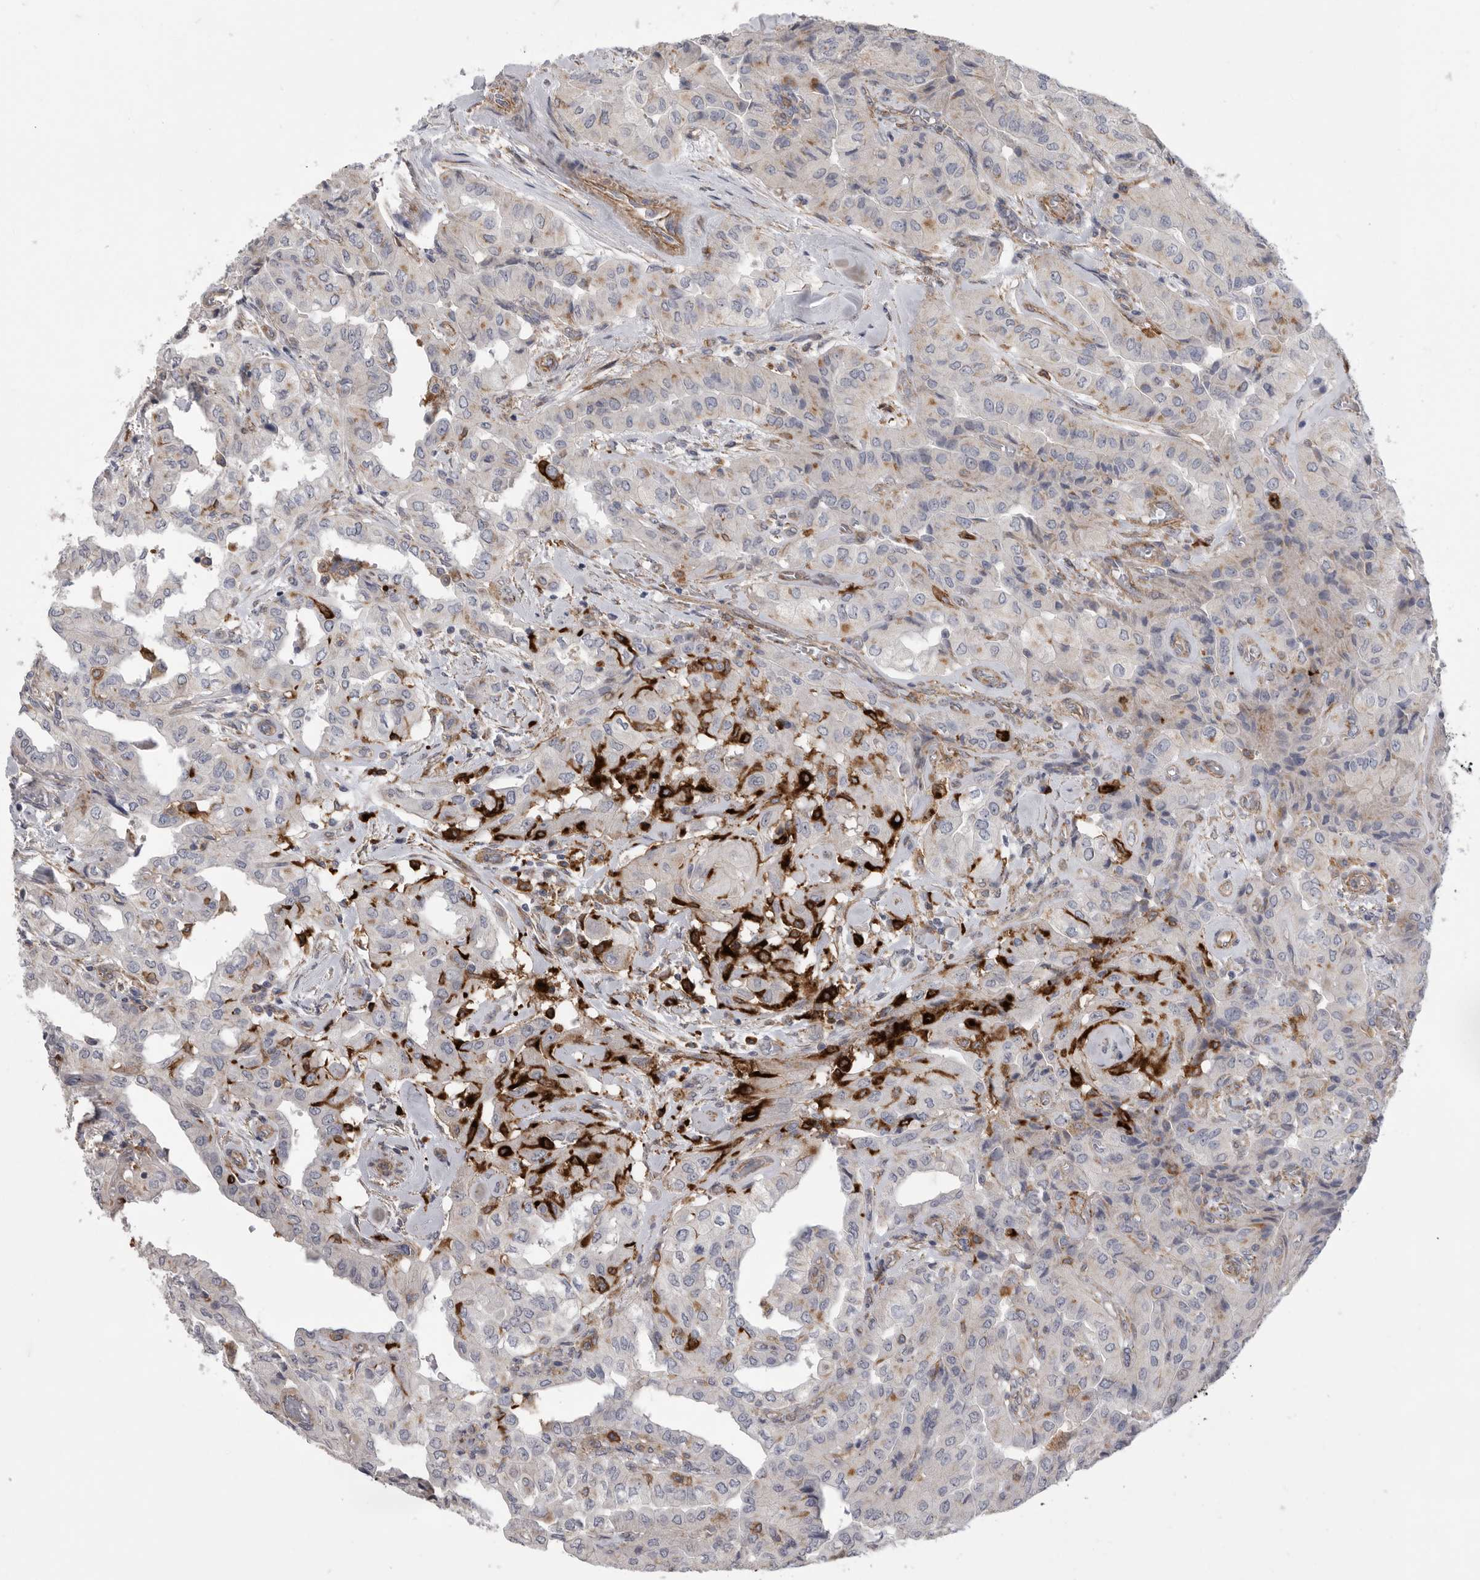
{"staining": {"intensity": "negative", "quantity": "none", "location": "none"}, "tissue": "thyroid cancer", "cell_type": "Tumor cells", "image_type": "cancer", "snomed": [{"axis": "morphology", "description": "Papillary adenocarcinoma, NOS"}, {"axis": "topography", "description": "Thyroid gland"}], "caption": "IHC micrograph of neoplastic tissue: human thyroid cancer stained with DAB reveals no significant protein positivity in tumor cells. (IHC, brightfield microscopy, high magnification).", "gene": "SIGLEC10", "patient": {"sex": "female", "age": 59}}